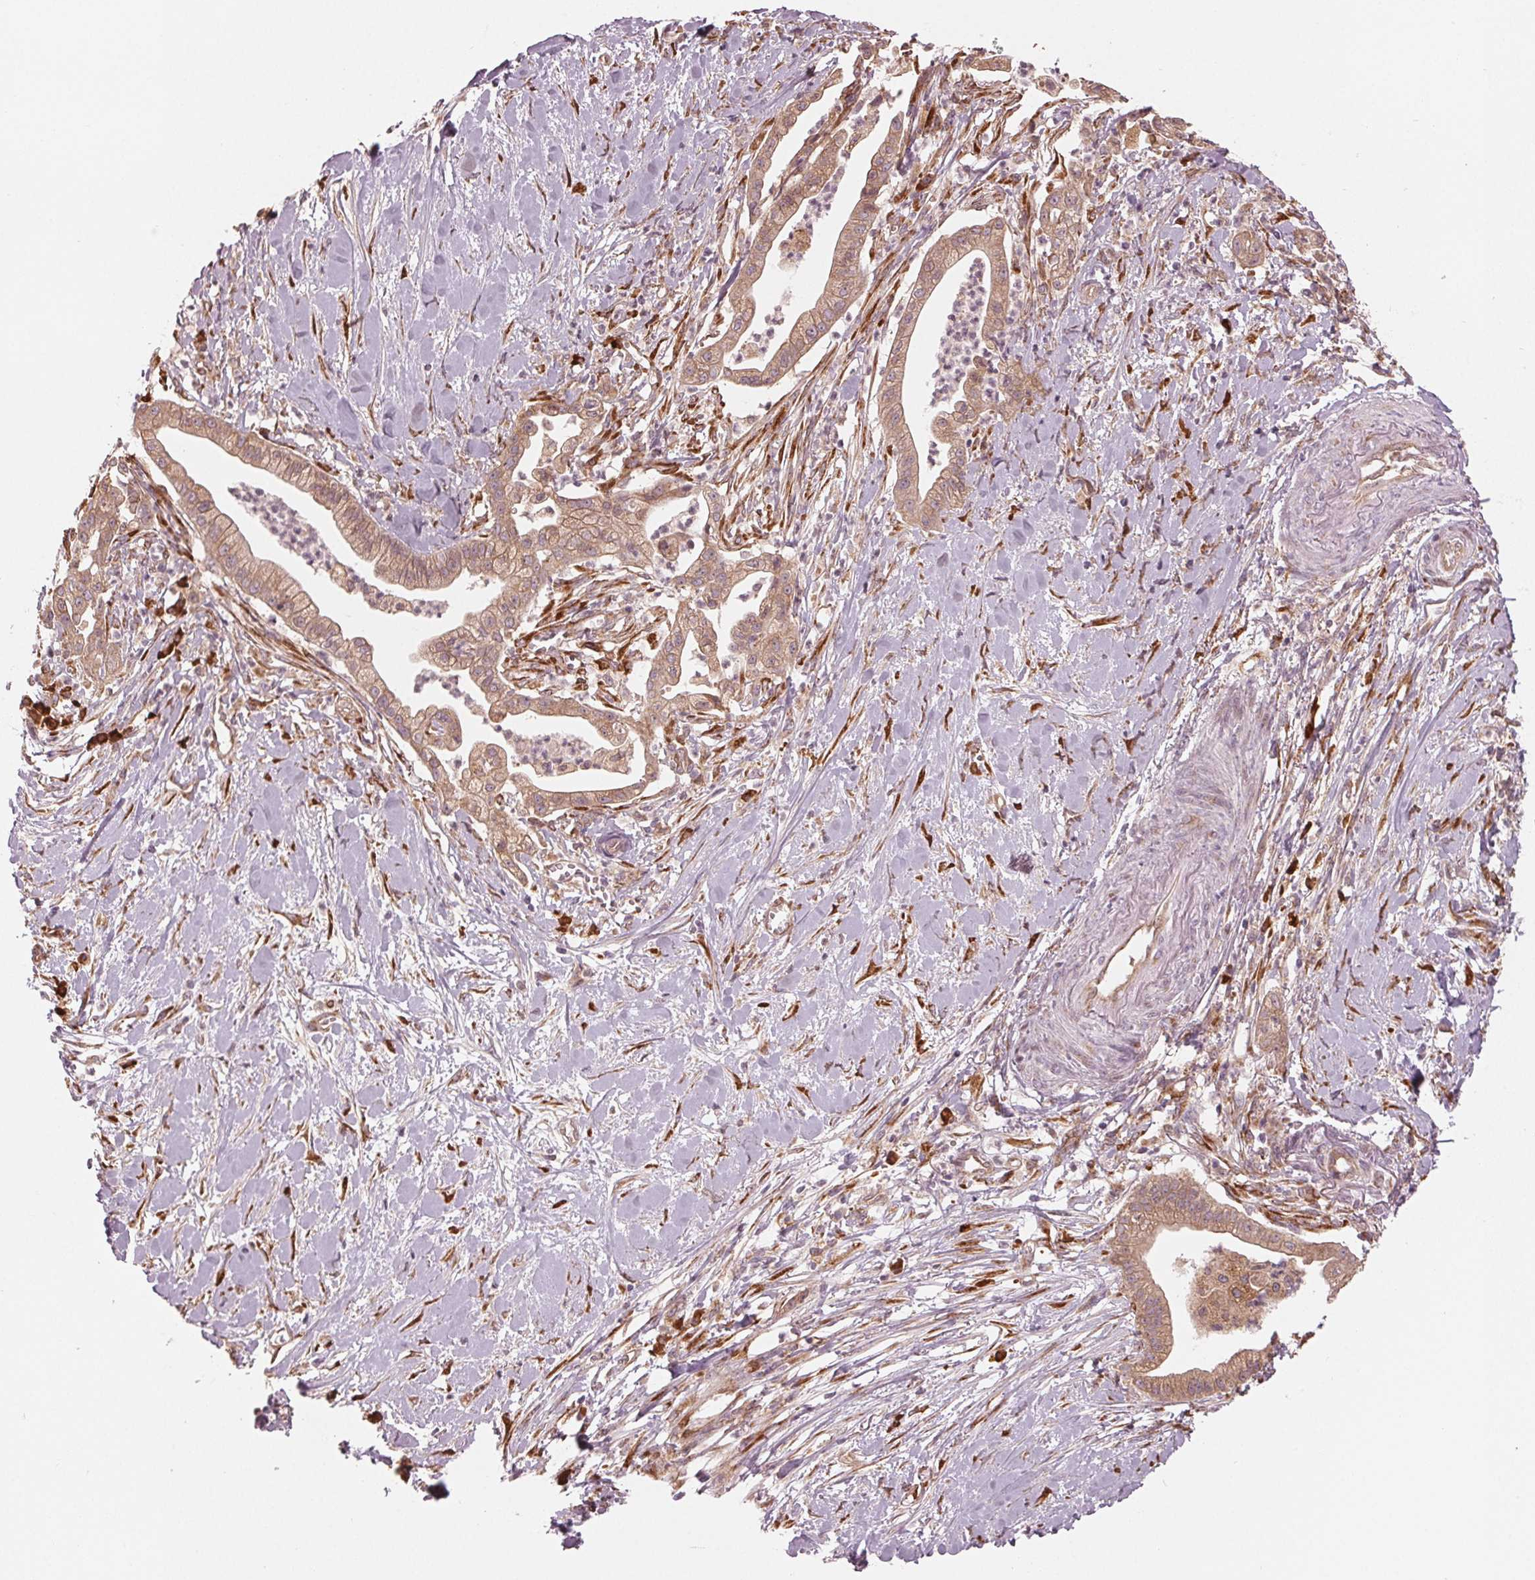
{"staining": {"intensity": "moderate", "quantity": ">75%", "location": "cytoplasmic/membranous"}, "tissue": "pancreatic cancer", "cell_type": "Tumor cells", "image_type": "cancer", "snomed": [{"axis": "morphology", "description": "Normal tissue, NOS"}, {"axis": "morphology", "description": "Adenocarcinoma, NOS"}, {"axis": "topography", "description": "Lymph node"}, {"axis": "topography", "description": "Pancreas"}], "caption": "A brown stain highlights moderate cytoplasmic/membranous expression of a protein in human adenocarcinoma (pancreatic) tumor cells.", "gene": "CMIP", "patient": {"sex": "female", "age": 58}}